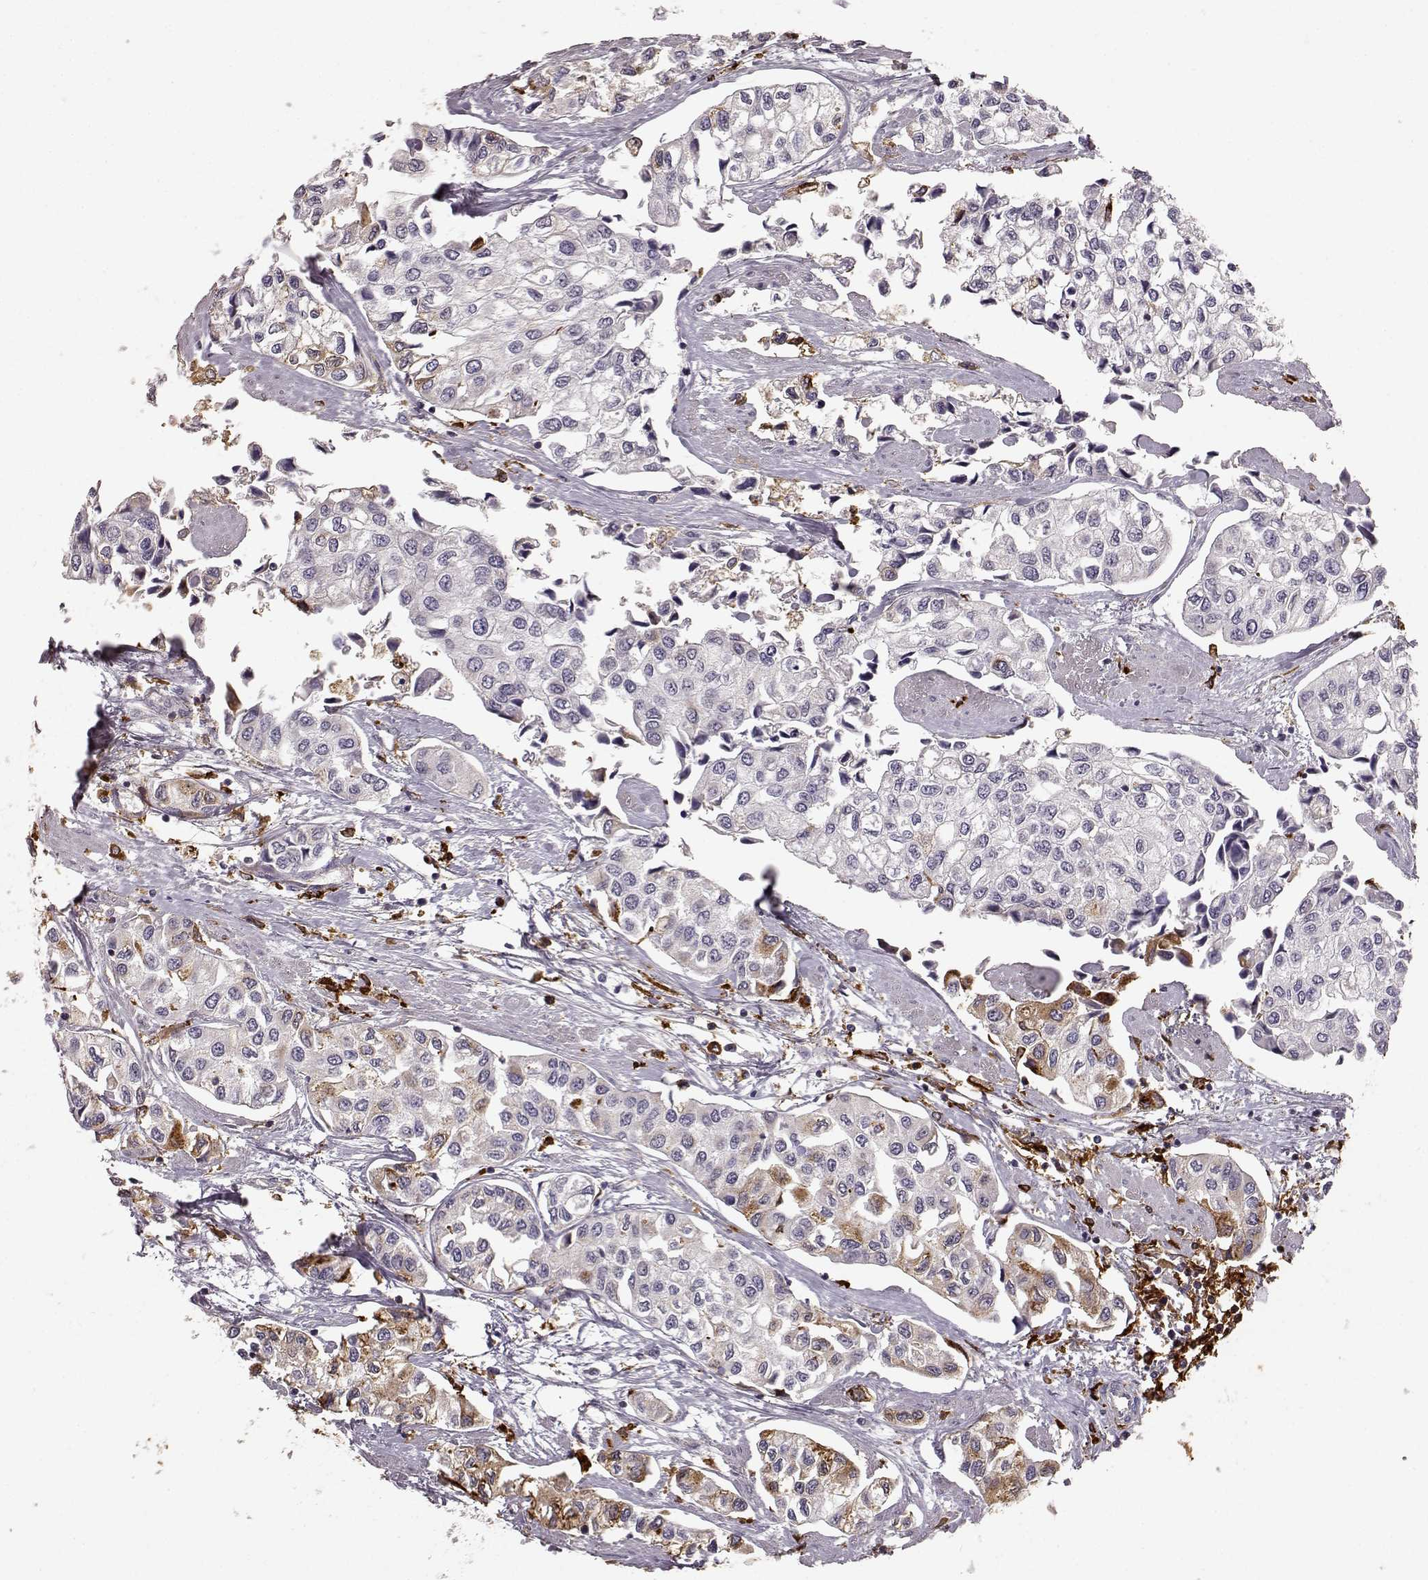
{"staining": {"intensity": "negative", "quantity": "none", "location": "none"}, "tissue": "urothelial cancer", "cell_type": "Tumor cells", "image_type": "cancer", "snomed": [{"axis": "morphology", "description": "Urothelial carcinoma, High grade"}, {"axis": "topography", "description": "Urinary bladder"}], "caption": "Human high-grade urothelial carcinoma stained for a protein using immunohistochemistry (IHC) reveals no expression in tumor cells.", "gene": "CCNF", "patient": {"sex": "male", "age": 73}}